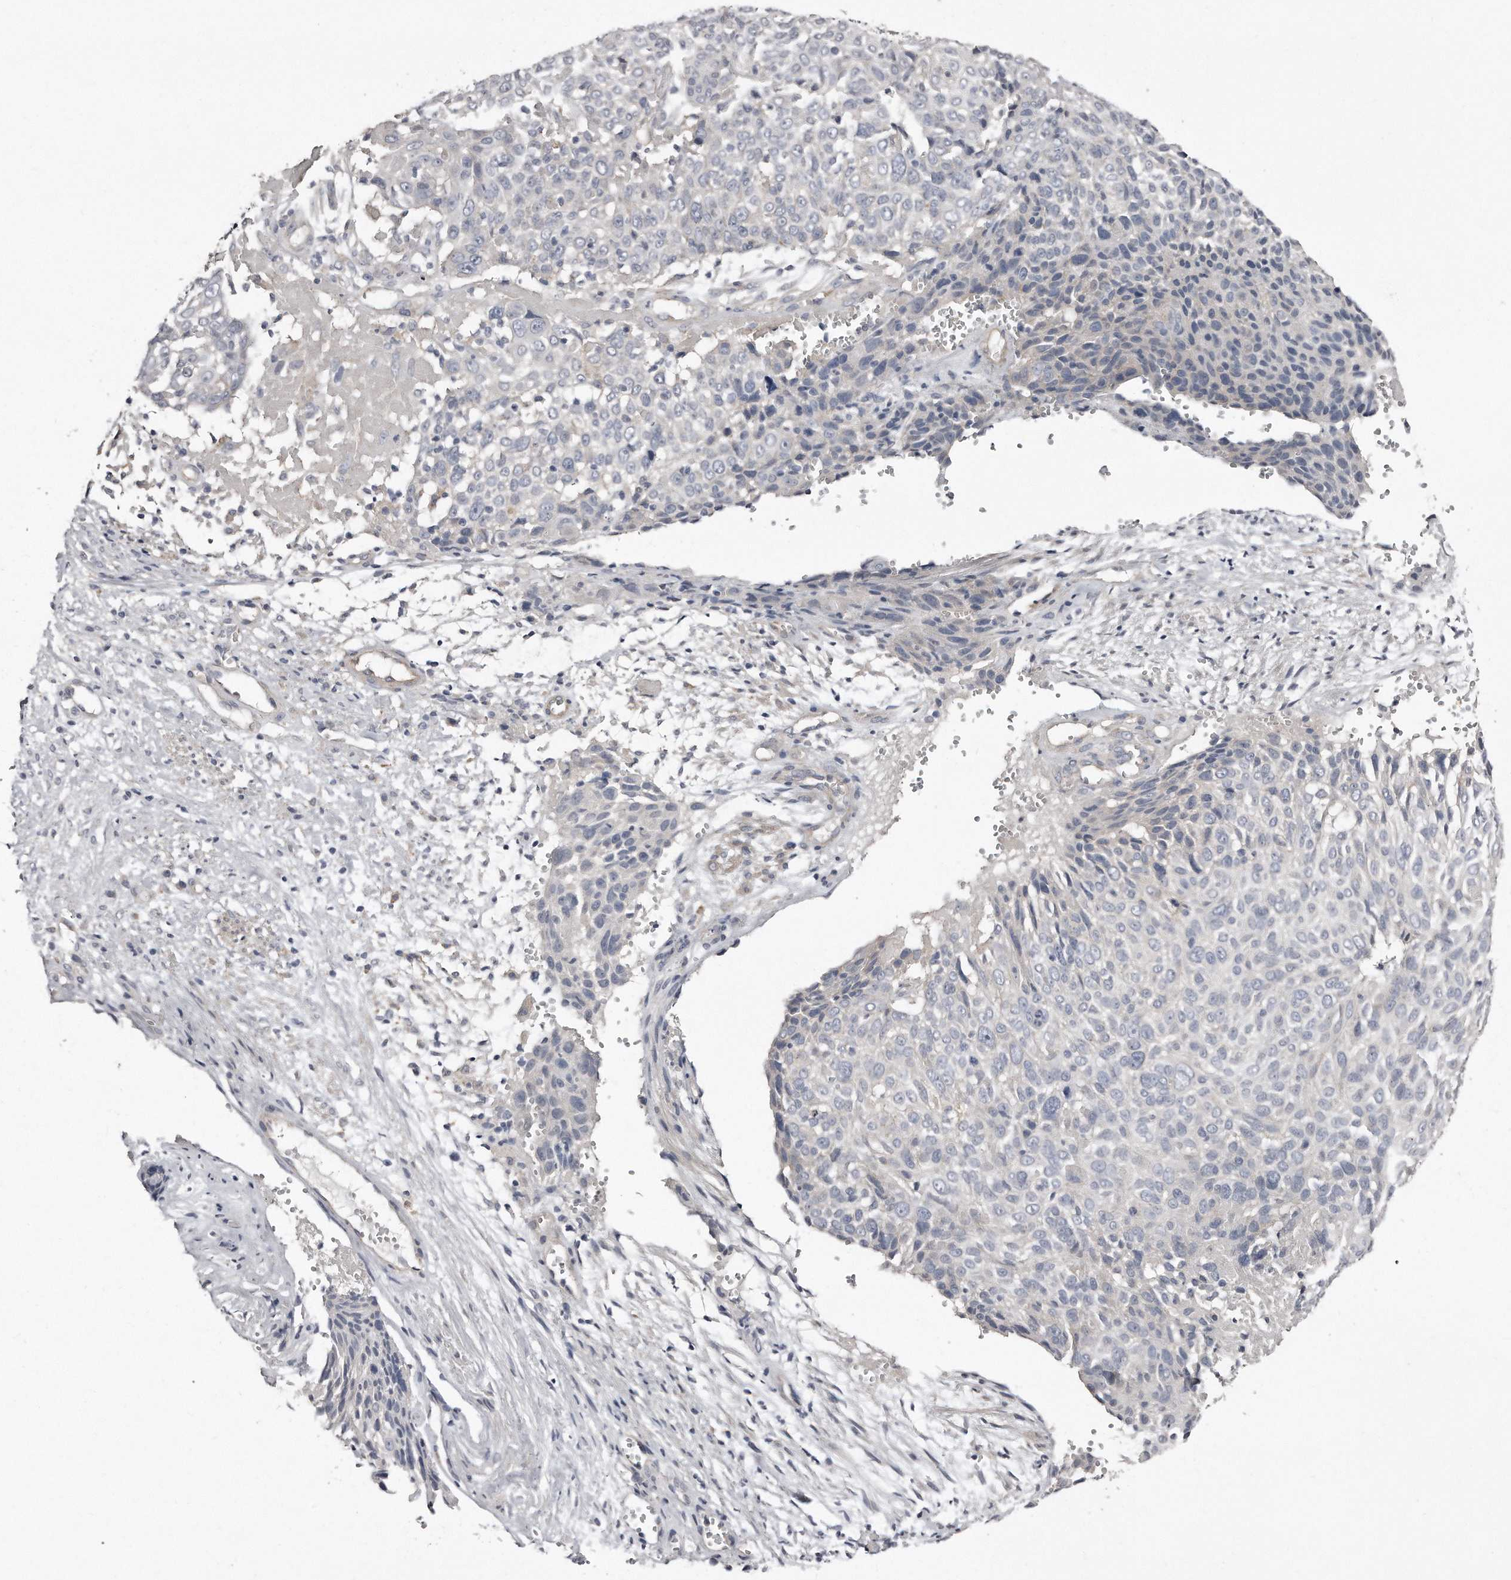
{"staining": {"intensity": "negative", "quantity": "none", "location": "none"}, "tissue": "cervical cancer", "cell_type": "Tumor cells", "image_type": "cancer", "snomed": [{"axis": "morphology", "description": "Squamous cell carcinoma, NOS"}, {"axis": "topography", "description": "Cervix"}], "caption": "Immunohistochemistry (IHC) photomicrograph of human cervical squamous cell carcinoma stained for a protein (brown), which exhibits no staining in tumor cells.", "gene": "LMOD1", "patient": {"sex": "female", "age": 74}}